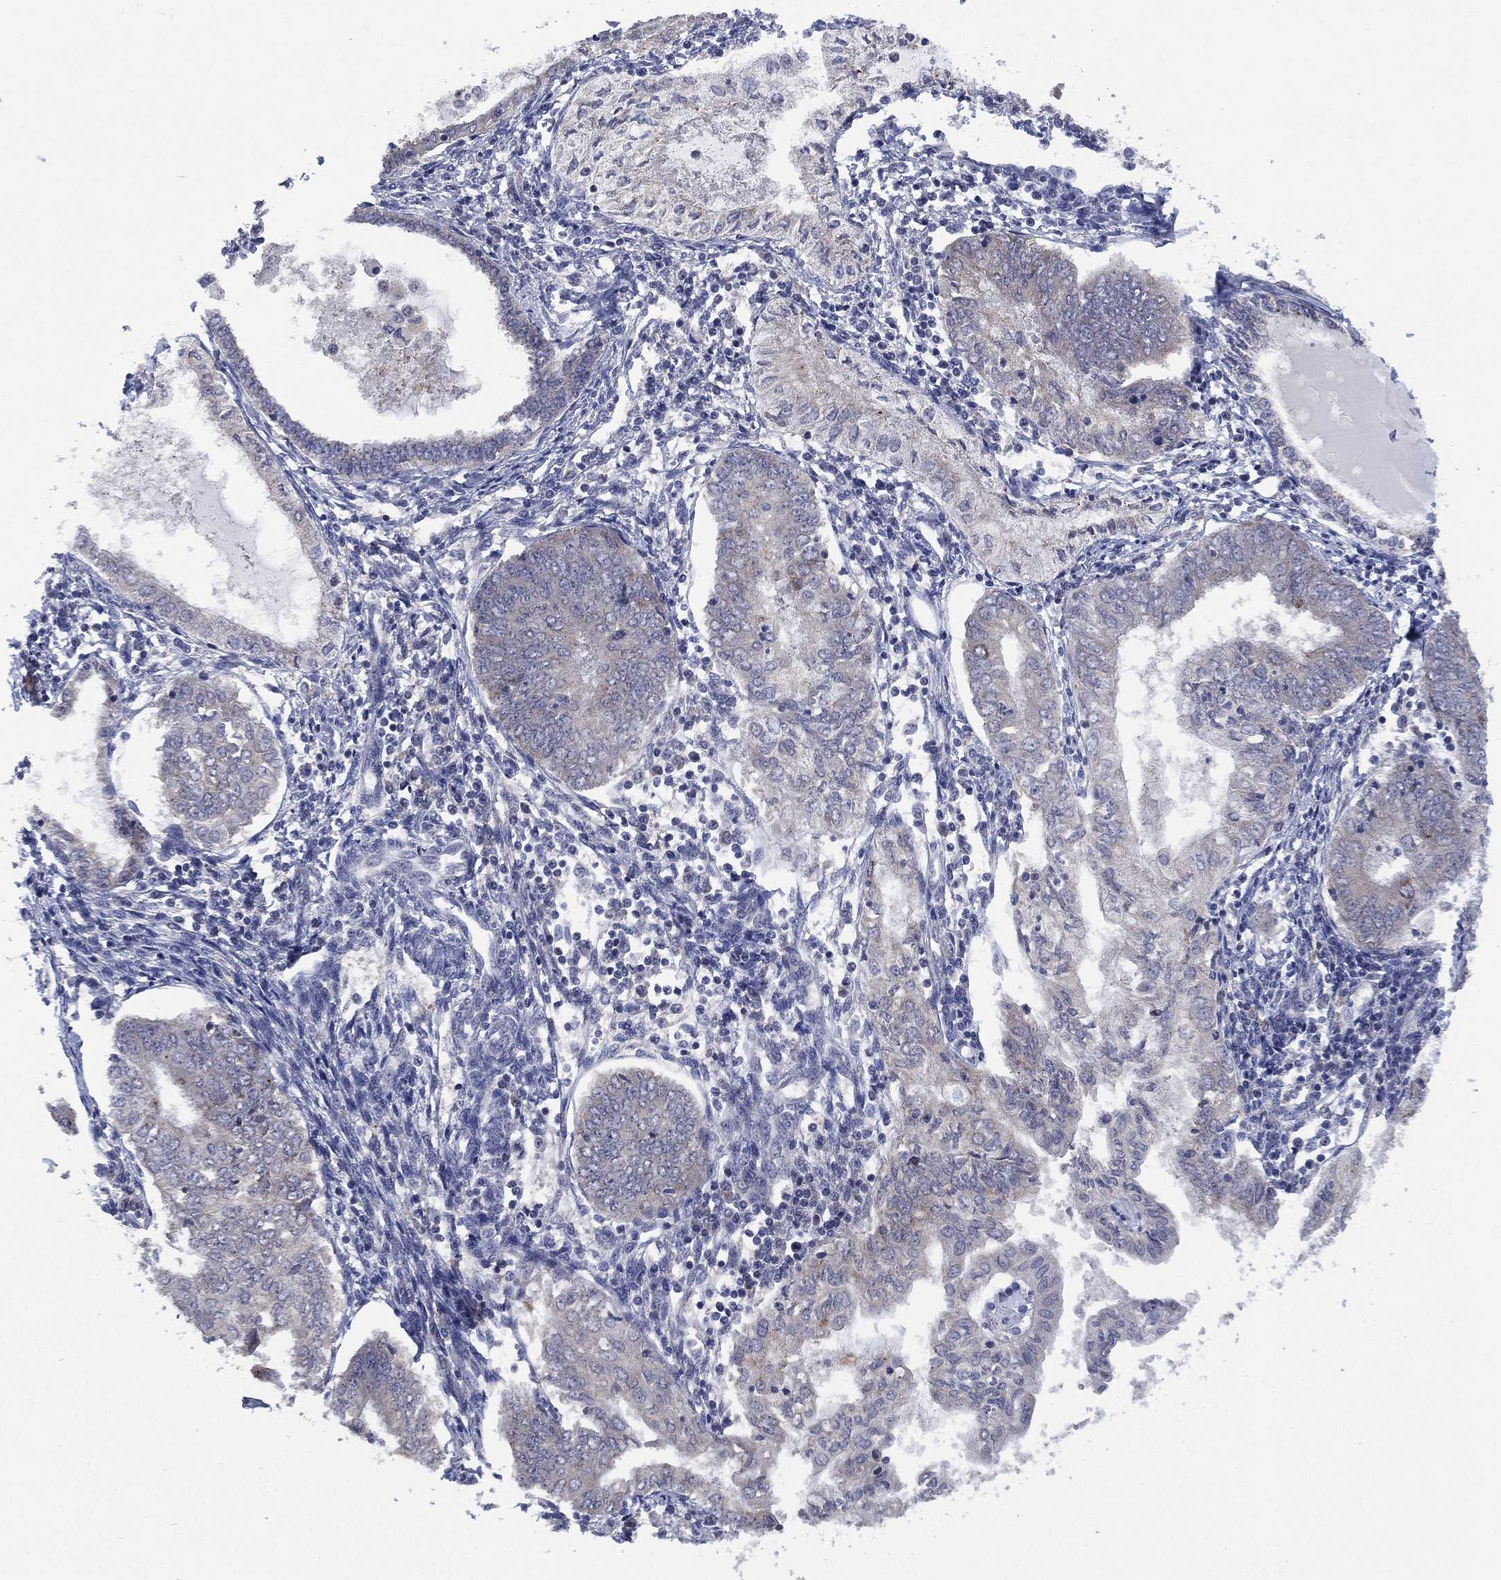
{"staining": {"intensity": "negative", "quantity": "none", "location": "none"}, "tissue": "endometrial cancer", "cell_type": "Tumor cells", "image_type": "cancer", "snomed": [{"axis": "morphology", "description": "Adenocarcinoma, NOS"}, {"axis": "topography", "description": "Endometrium"}], "caption": "DAB immunohistochemical staining of endometrial cancer (adenocarcinoma) shows no significant expression in tumor cells.", "gene": "SELENOO", "patient": {"sex": "female", "age": 68}}